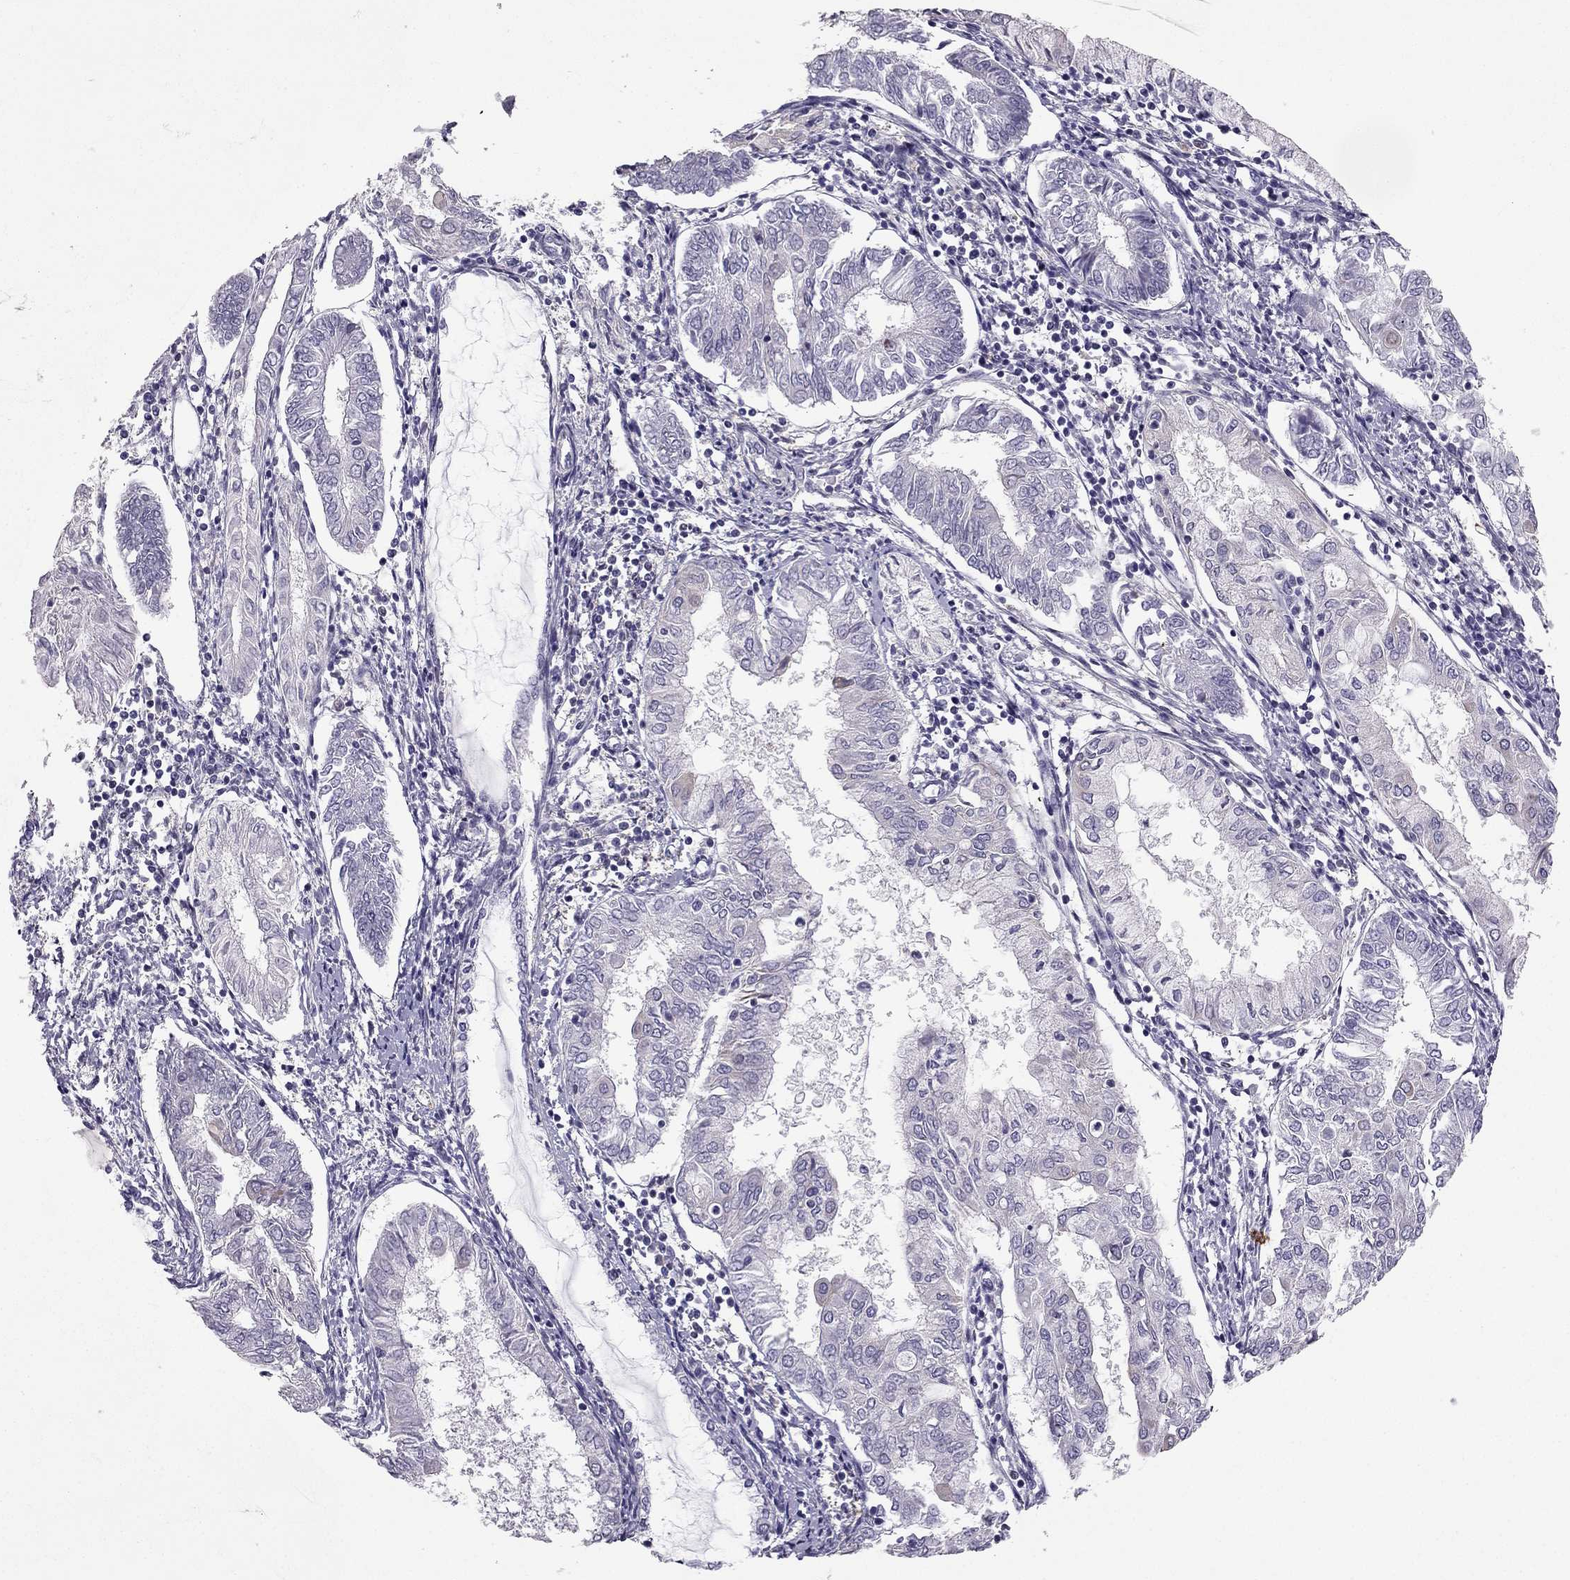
{"staining": {"intensity": "negative", "quantity": "none", "location": "none"}, "tissue": "endometrial cancer", "cell_type": "Tumor cells", "image_type": "cancer", "snomed": [{"axis": "morphology", "description": "Adenocarcinoma, NOS"}, {"axis": "topography", "description": "Endometrium"}], "caption": "Image shows no protein staining in tumor cells of endometrial cancer (adenocarcinoma) tissue.", "gene": "SYT5", "patient": {"sex": "female", "age": 68}}